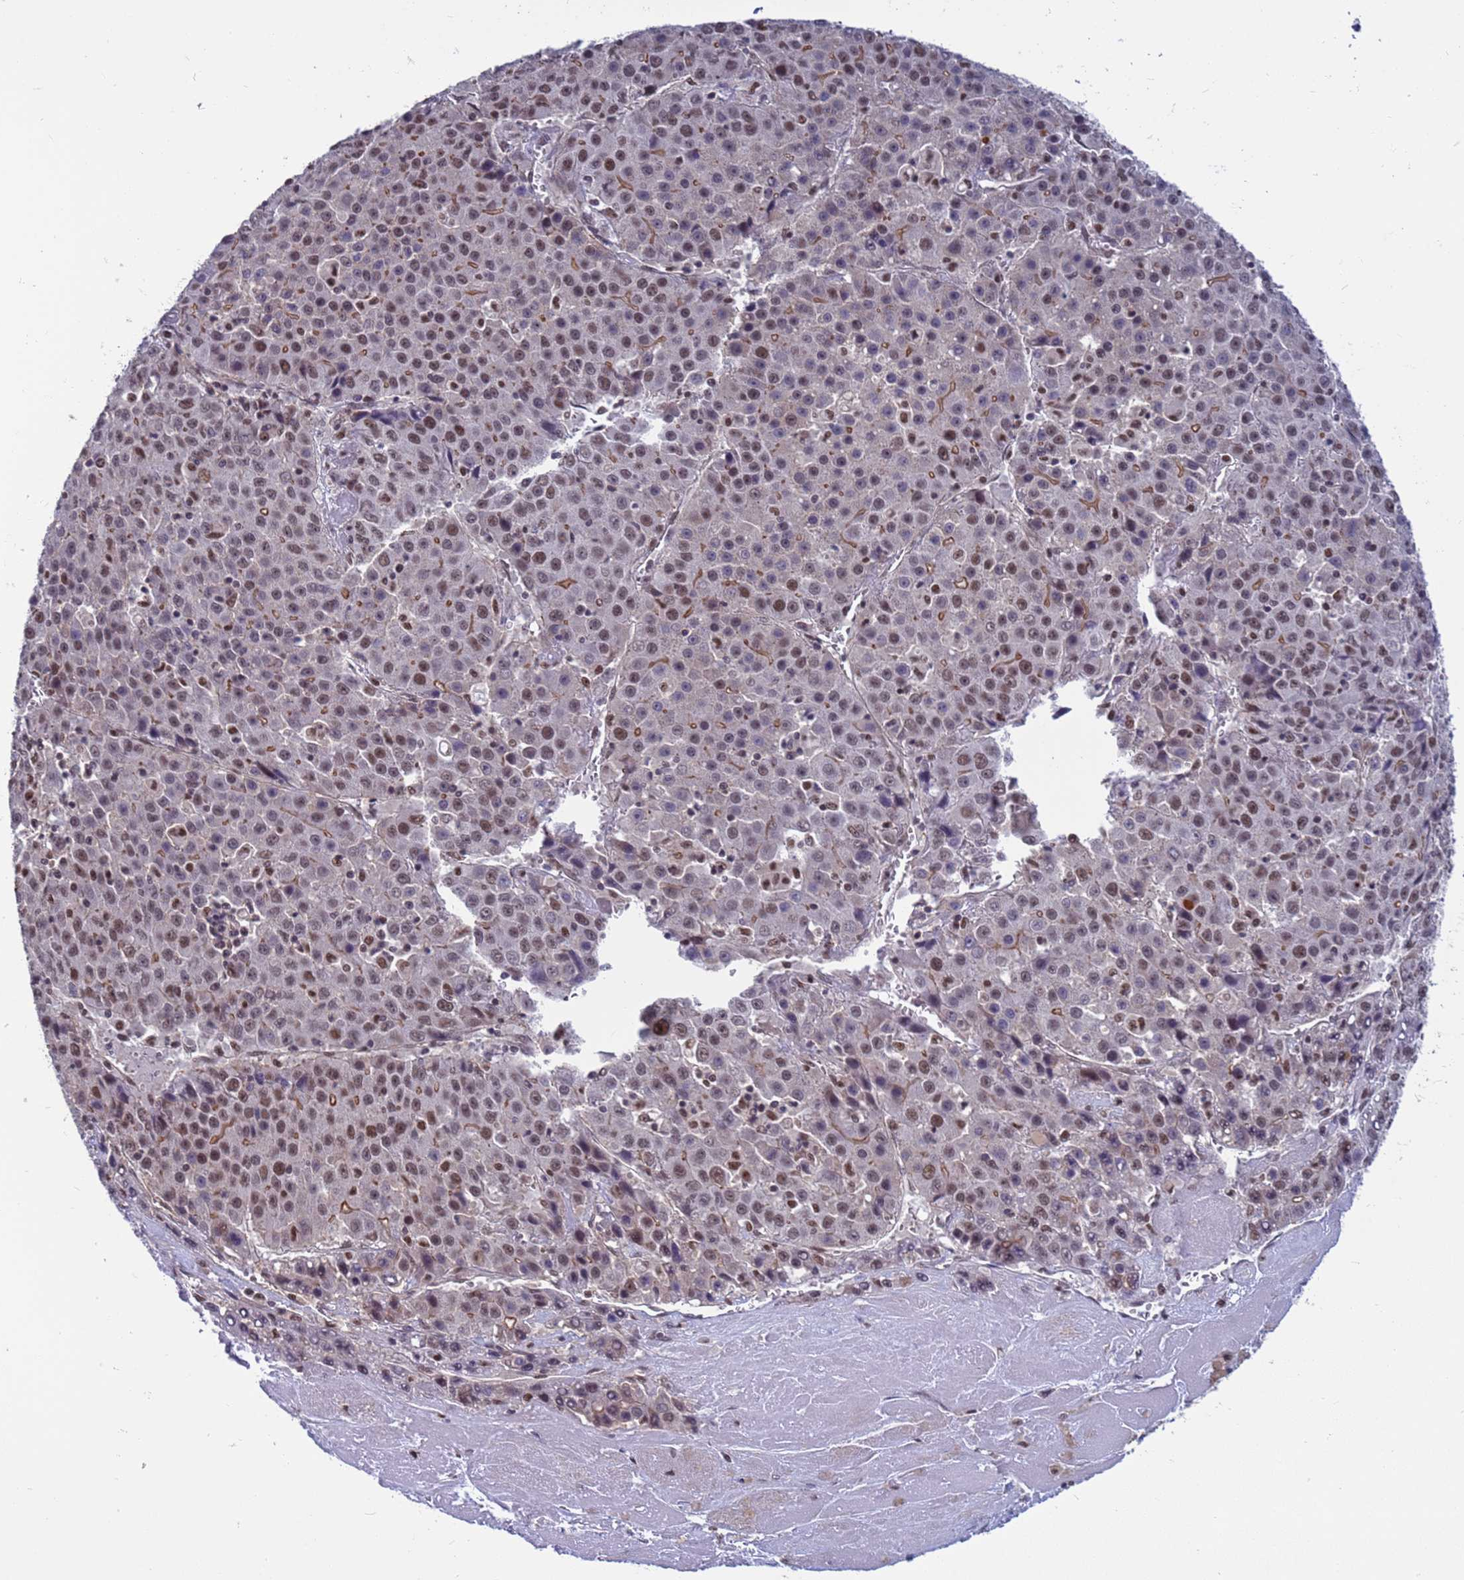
{"staining": {"intensity": "moderate", "quantity": ">75%", "location": "nuclear"}, "tissue": "liver cancer", "cell_type": "Tumor cells", "image_type": "cancer", "snomed": [{"axis": "morphology", "description": "Carcinoma, Hepatocellular, NOS"}, {"axis": "topography", "description": "Liver"}], "caption": "Human liver cancer stained with a brown dye displays moderate nuclear positive expression in about >75% of tumor cells.", "gene": "NSL1", "patient": {"sex": "female", "age": 53}}